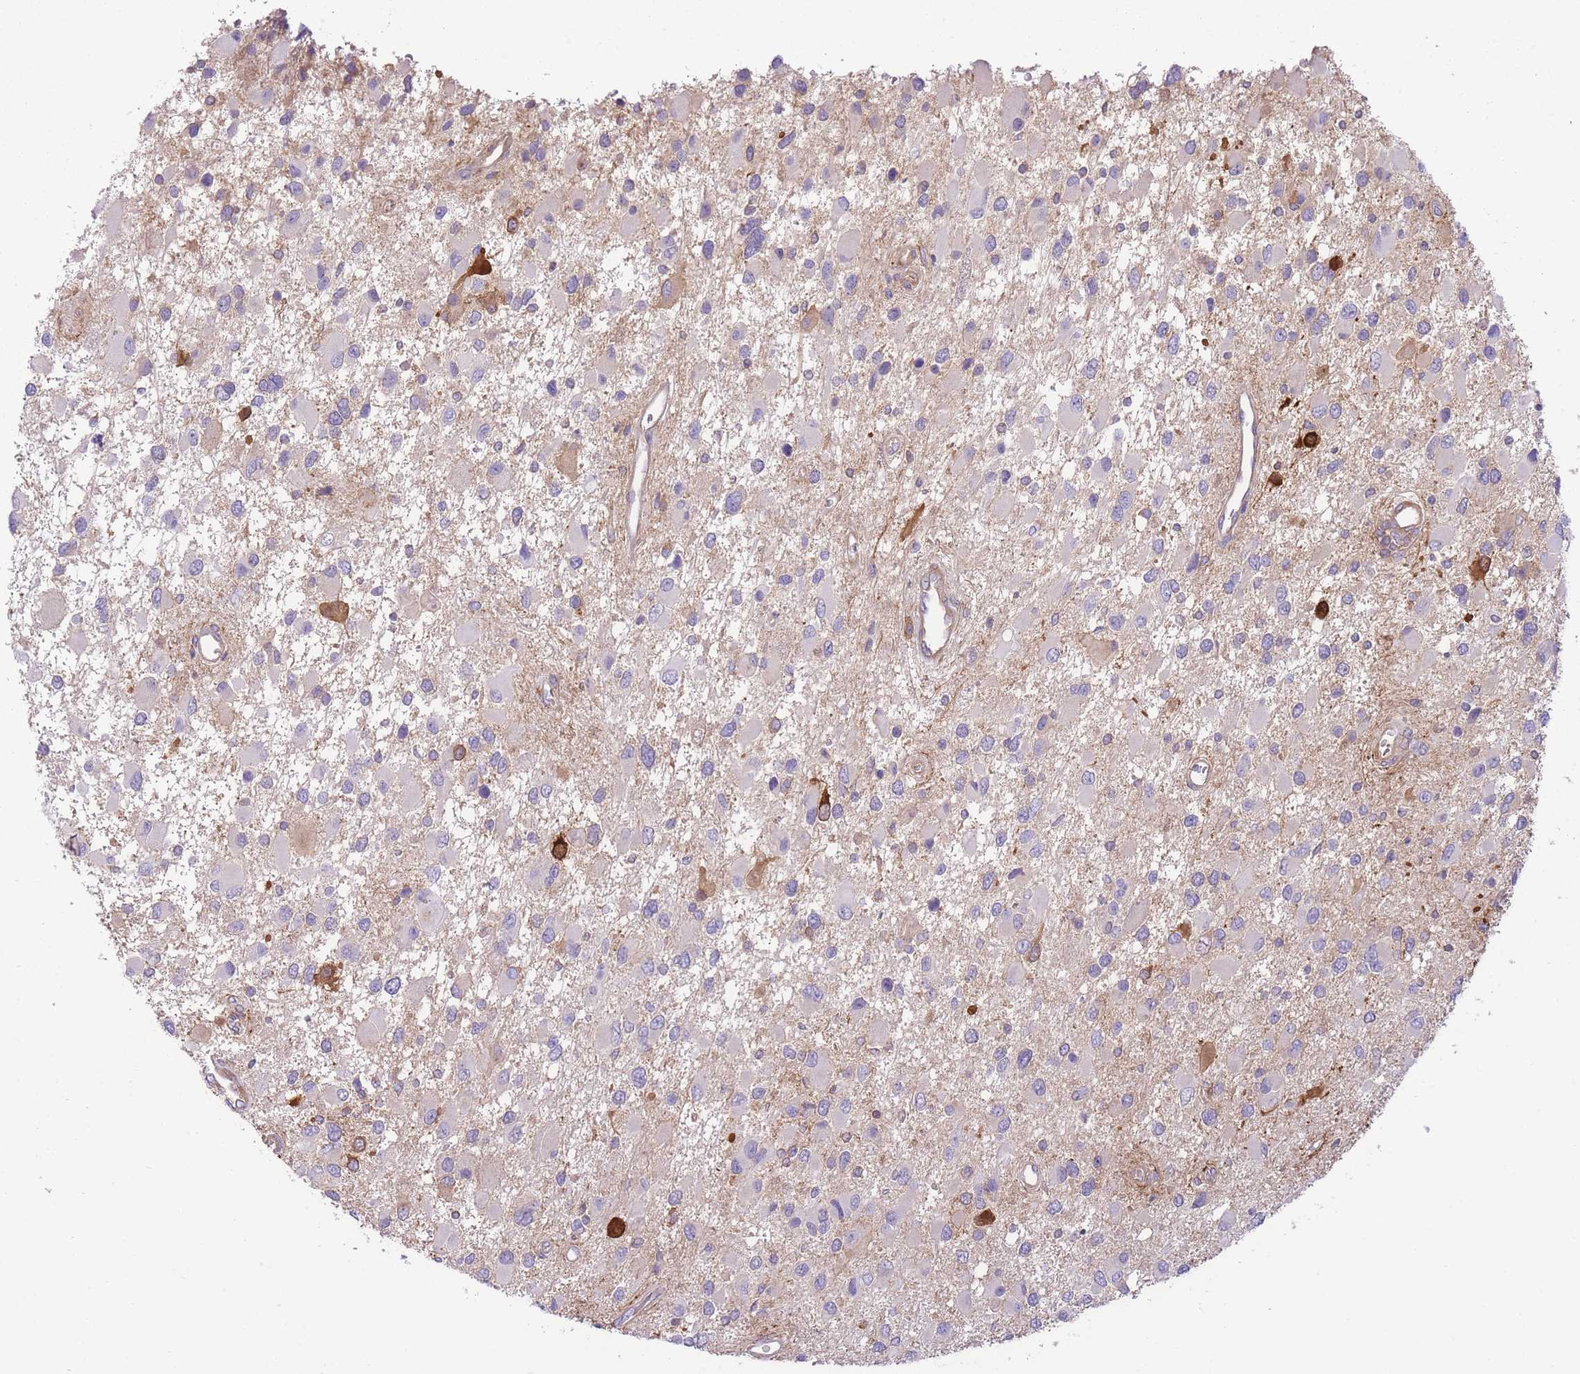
{"staining": {"intensity": "negative", "quantity": "none", "location": "none"}, "tissue": "glioma", "cell_type": "Tumor cells", "image_type": "cancer", "snomed": [{"axis": "morphology", "description": "Glioma, malignant, High grade"}, {"axis": "topography", "description": "Brain"}], "caption": "Immunohistochemistry of human malignant glioma (high-grade) demonstrates no staining in tumor cells.", "gene": "PRKAR1A", "patient": {"sex": "male", "age": 53}}